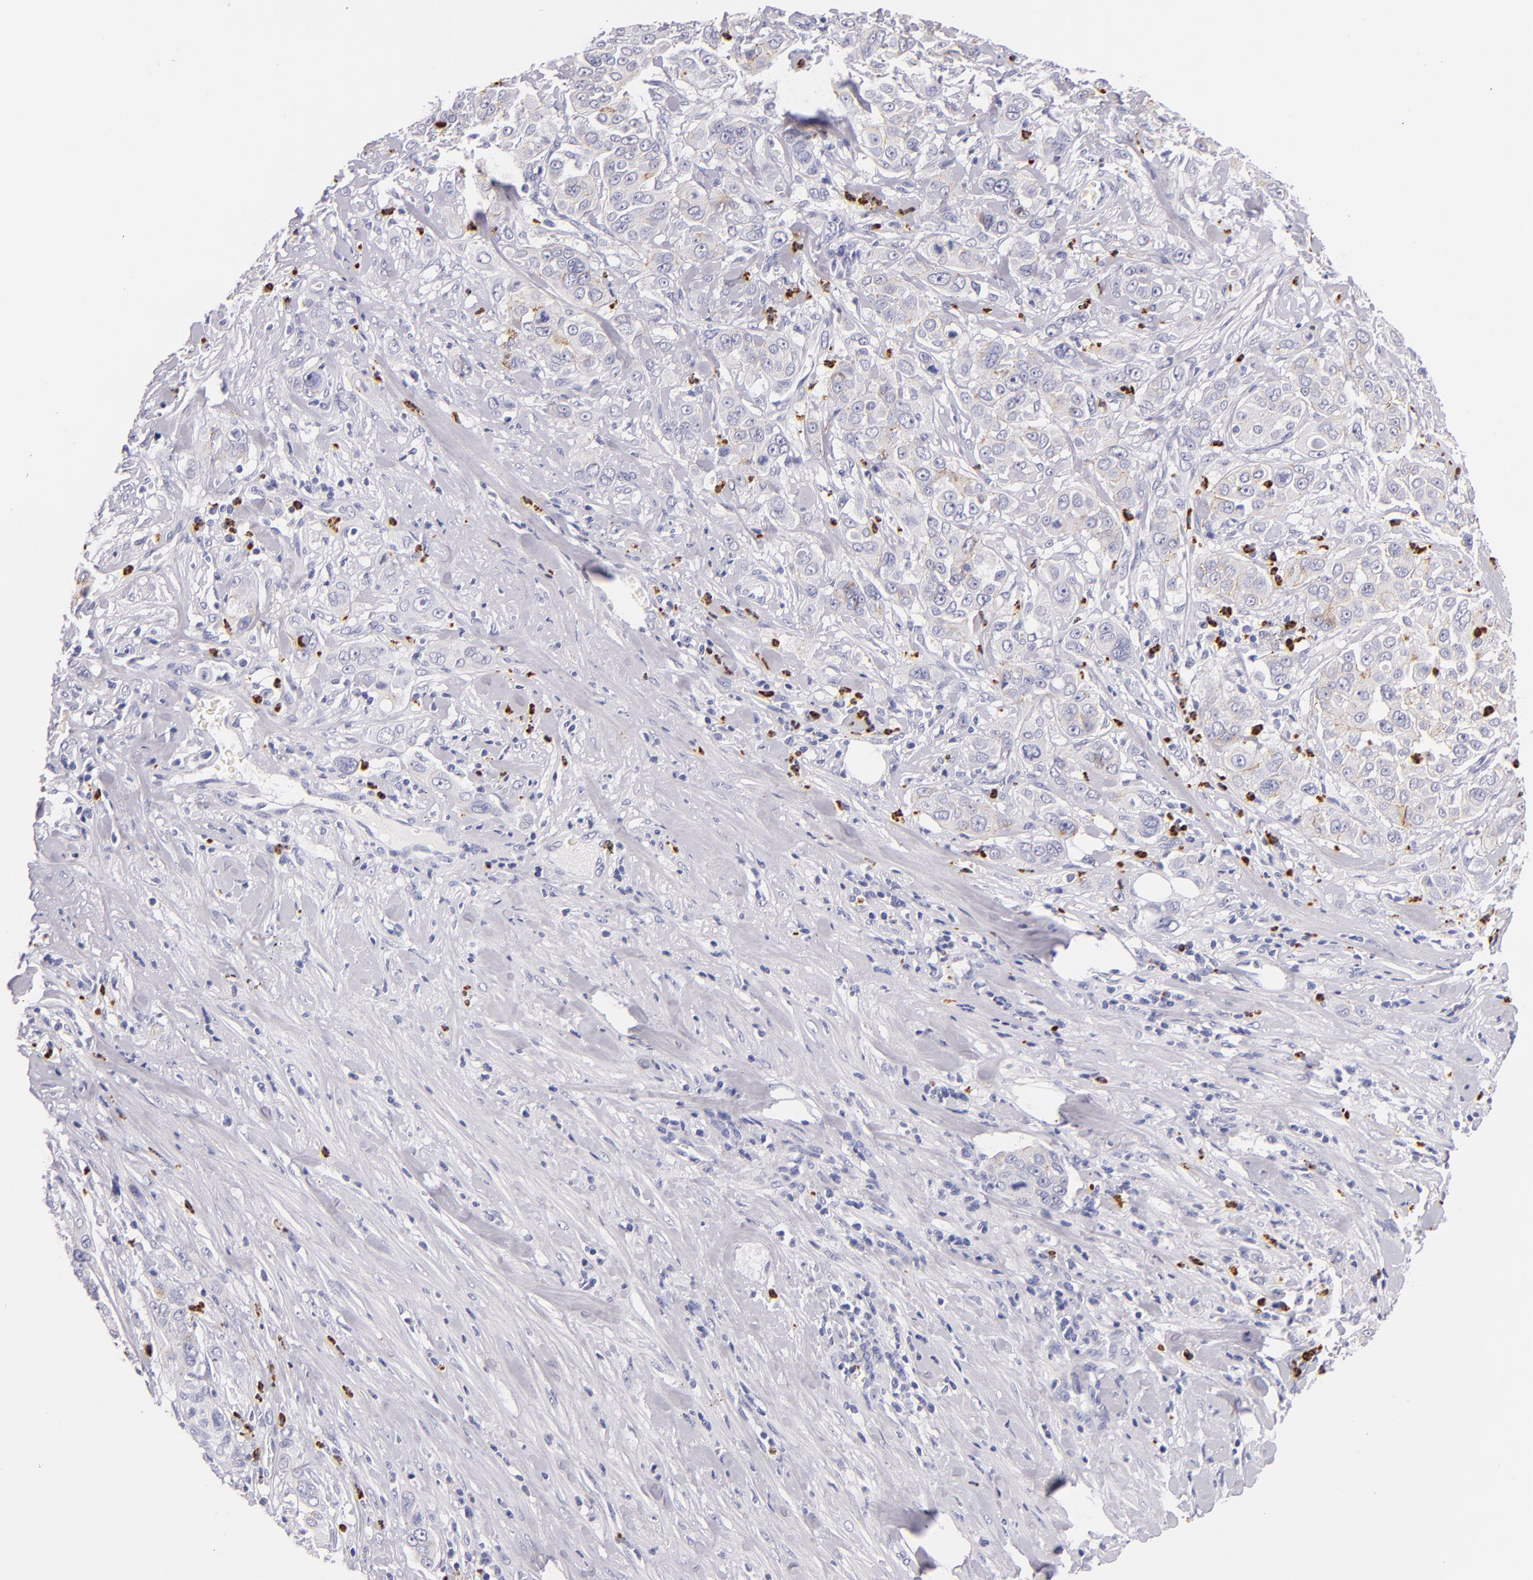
{"staining": {"intensity": "weak", "quantity": "<25%", "location": "cytoplasmic/membranous"}, "tissue": "pancreatic cancer", "cell_type": "Tumor cells", "image_type": "cancer", "snomed": [{"axis": "morphology", "description": "Adenocarcinoma, NOS"}, {"axis": "topography", "description": "Pancreas"}], "caption": "This is an immunohistochemistry image of human pancreatic cancer (adenocarcinoma). There is no positivity in tumor cells.", "gene": "CDH3", "patient": {"sex": "female", "age": 52}}